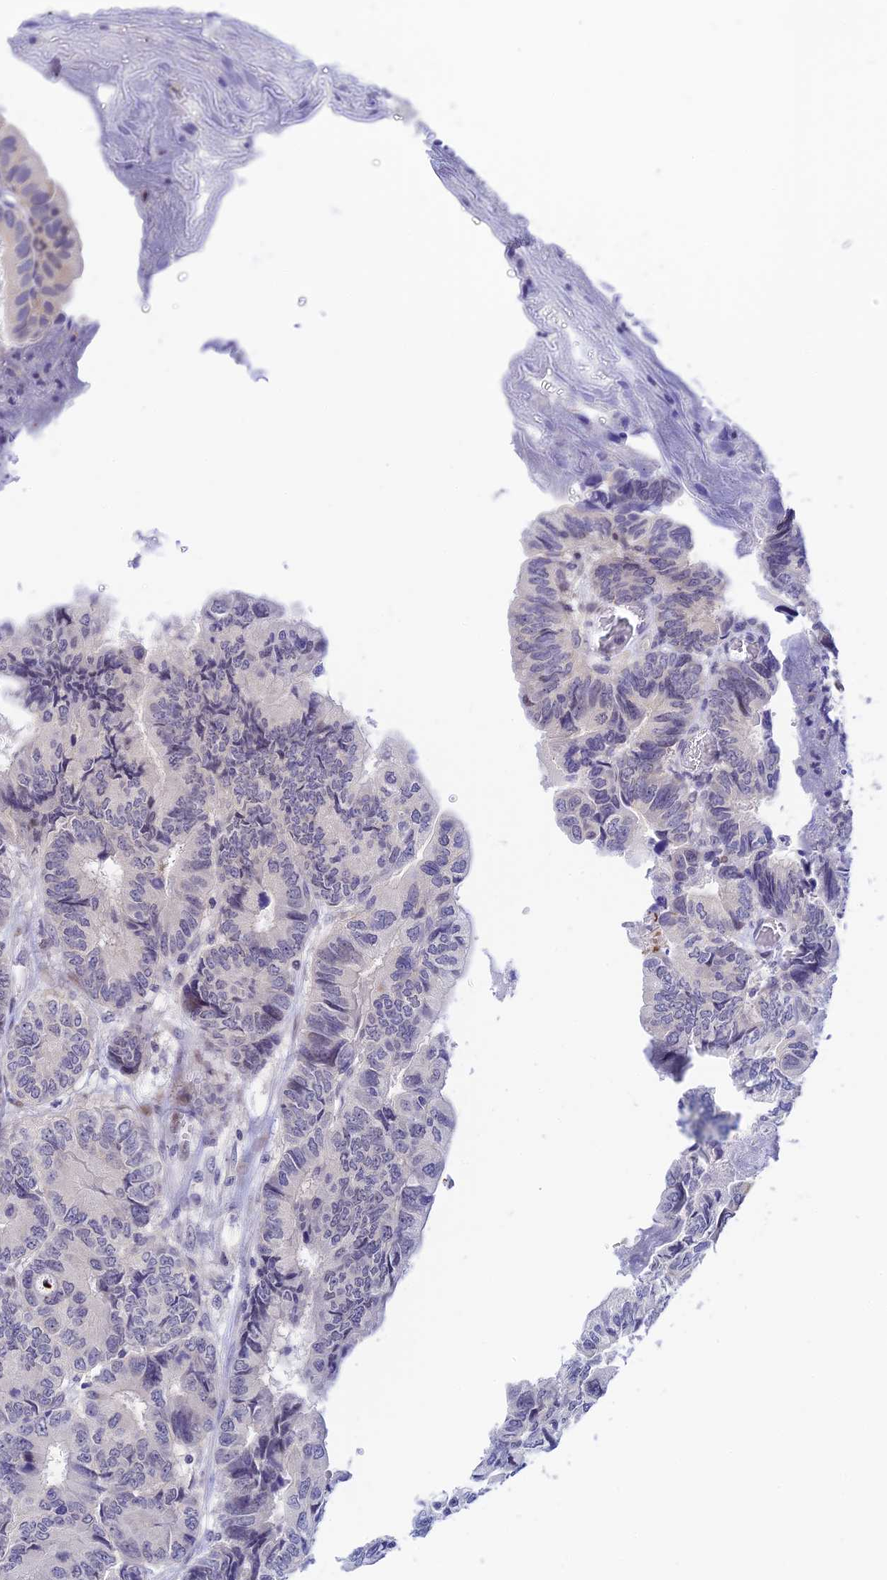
{"staining": {"intensity": "negative", "quantity": "none", "location": "none"}, "tissue": "colorectal cancer", "cell_type": "Tumor cells", "image_type": "cancer", "snomed": [{"axis": "morphology", "description": "Adenocarcinoma, NOS"}, {"axis": "topography", "description": "Colon"}], "caption": "The histopathology image shows no significant positivity in tumor cells of colorectal cancer (adenocarcinoma).", "gene": "RASGEF1B", "patient": {"sex": "male", "age": 85}}